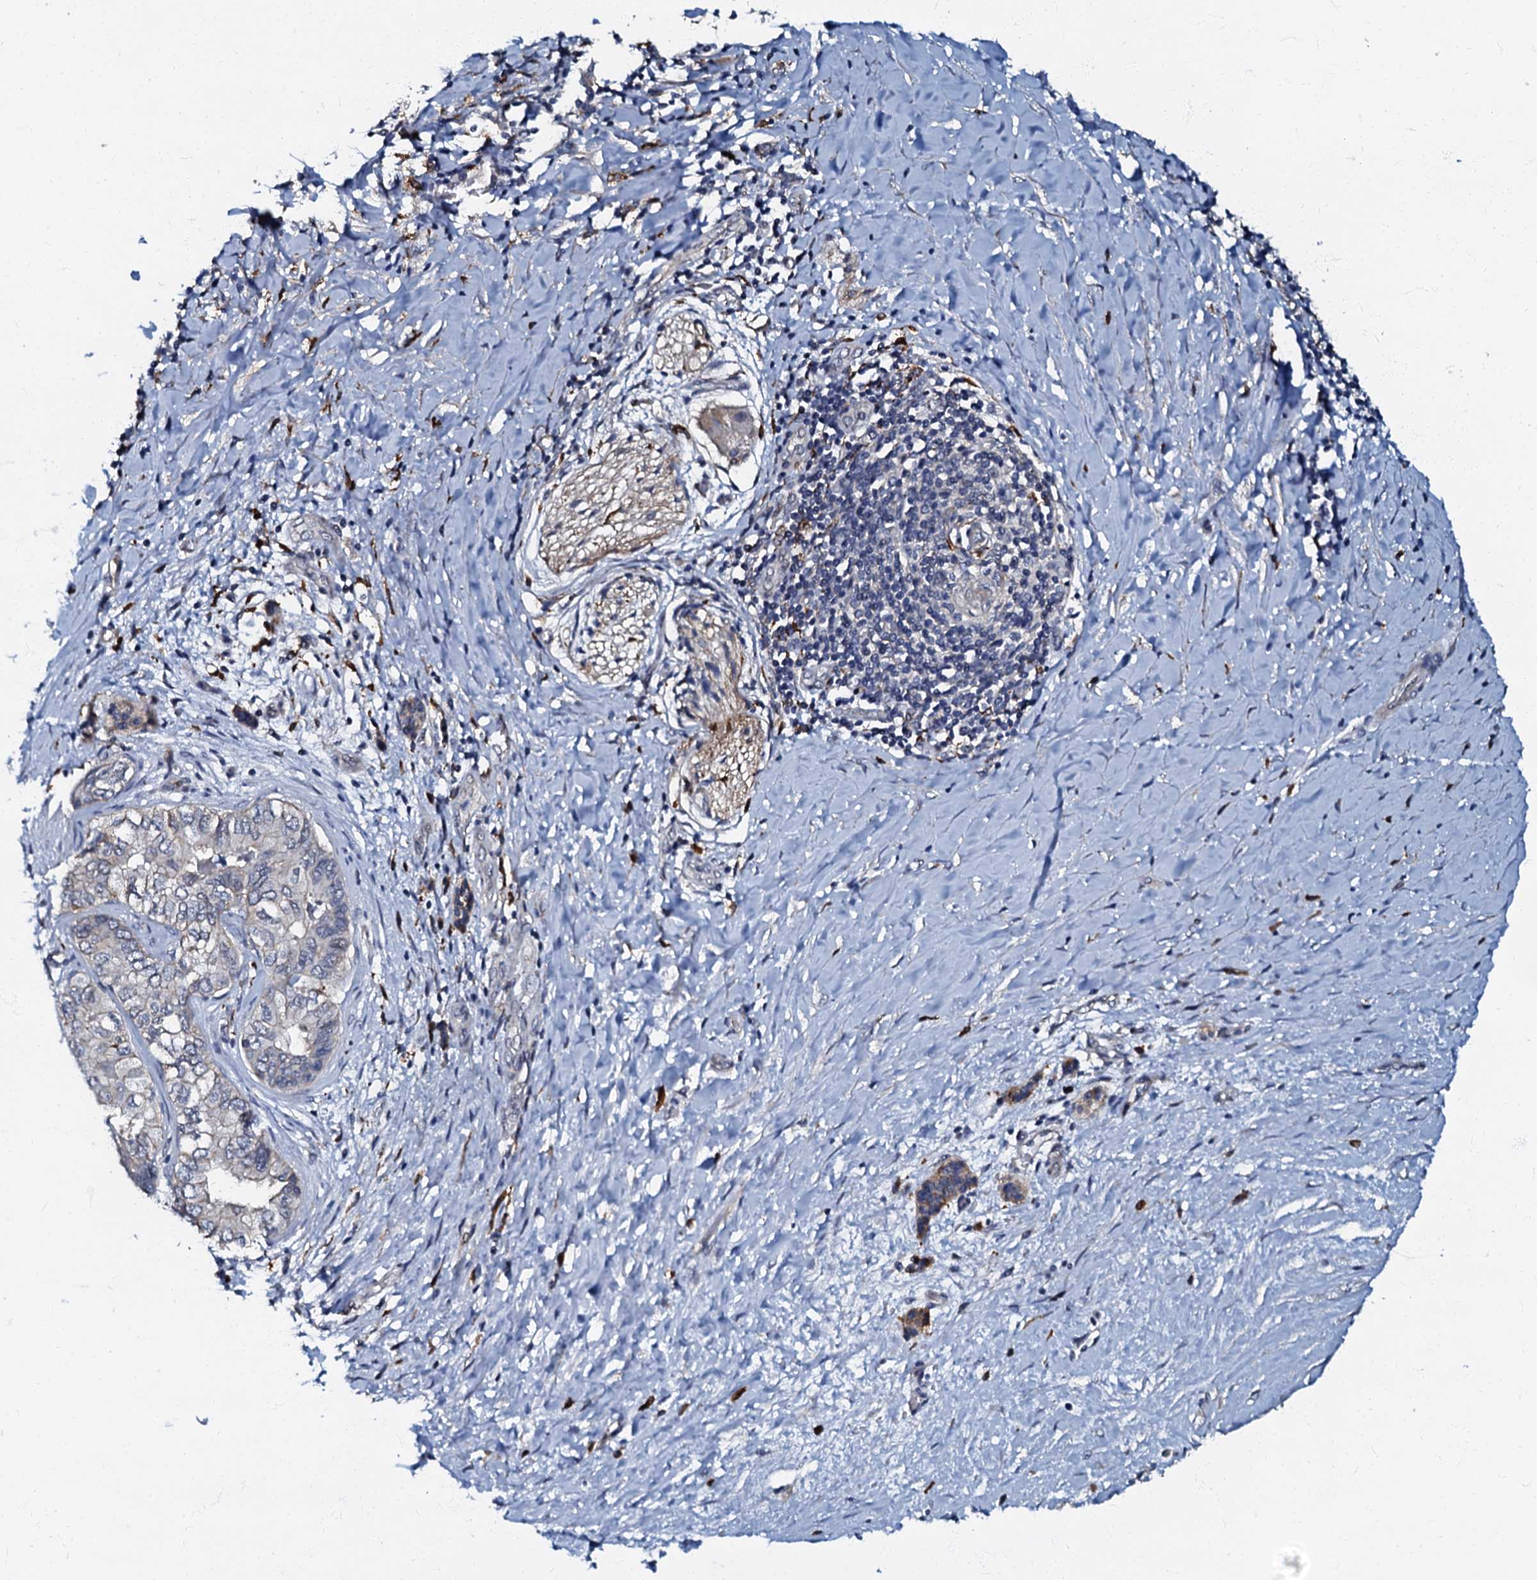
{"staining": {"intensity": "negative", "quantity": "none", "location": "none"}, "tissue": "pancreatic cancer", "cell_type": "Tumor cells", "image_type": "cancer", "snomed": [{"axis": "morphology", "description": "Adenocarcinoma, NOS"}, {"axis": "topography", "description": "Pancreas"}], "caption": "Protein analysis of pancreatic cancer (adenocarcinoma) exhibits no significant positivity in tumor cells.", "gene": "OLAH", "patient": {"sex": "male", "age": 51}}